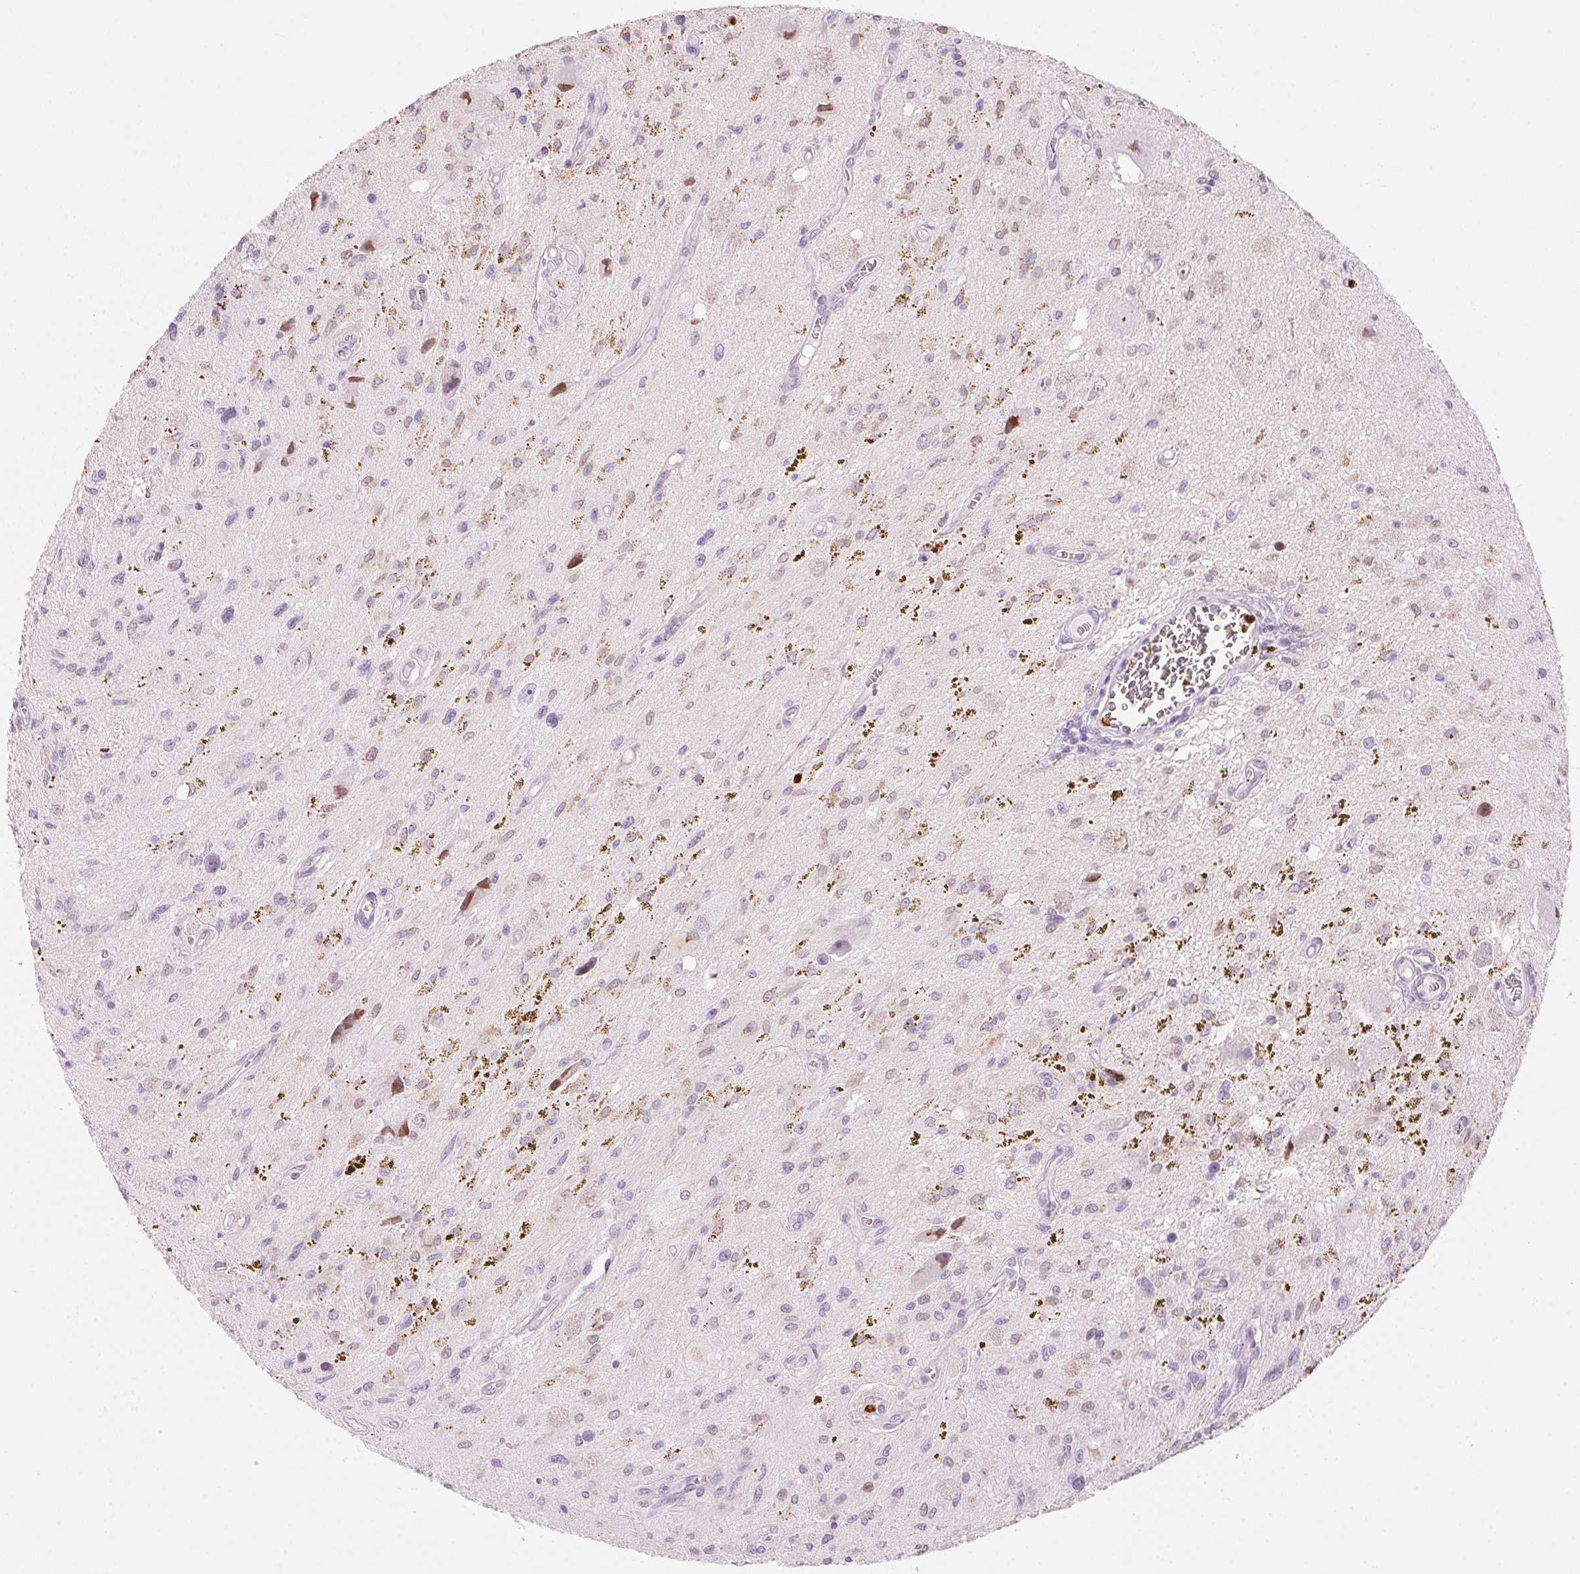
{"staining": {"intensity": "negative", "quantity": "none", "location": "none"}, "tissue": "glioma", "cell_type": "Tumor cells", "image_type": "cancer", "snomed": [{"axis": "morphology", "description": "Glioma, malignant, Low grade"}, {"axis": "topography", "description": "Cerebellum"}], "caption": "Immunohistochemistry (IHC) of glioma demonstrates no expression in tumor cells. Brightfield microscopy of immunohistochemistry stained with DAB (3,3'-diaminobenzidine) (brown) and hematoxylin (blue), captured at high magnification.", "gene": "KLK7", "patient": {"sex": "female", "age": 14}}